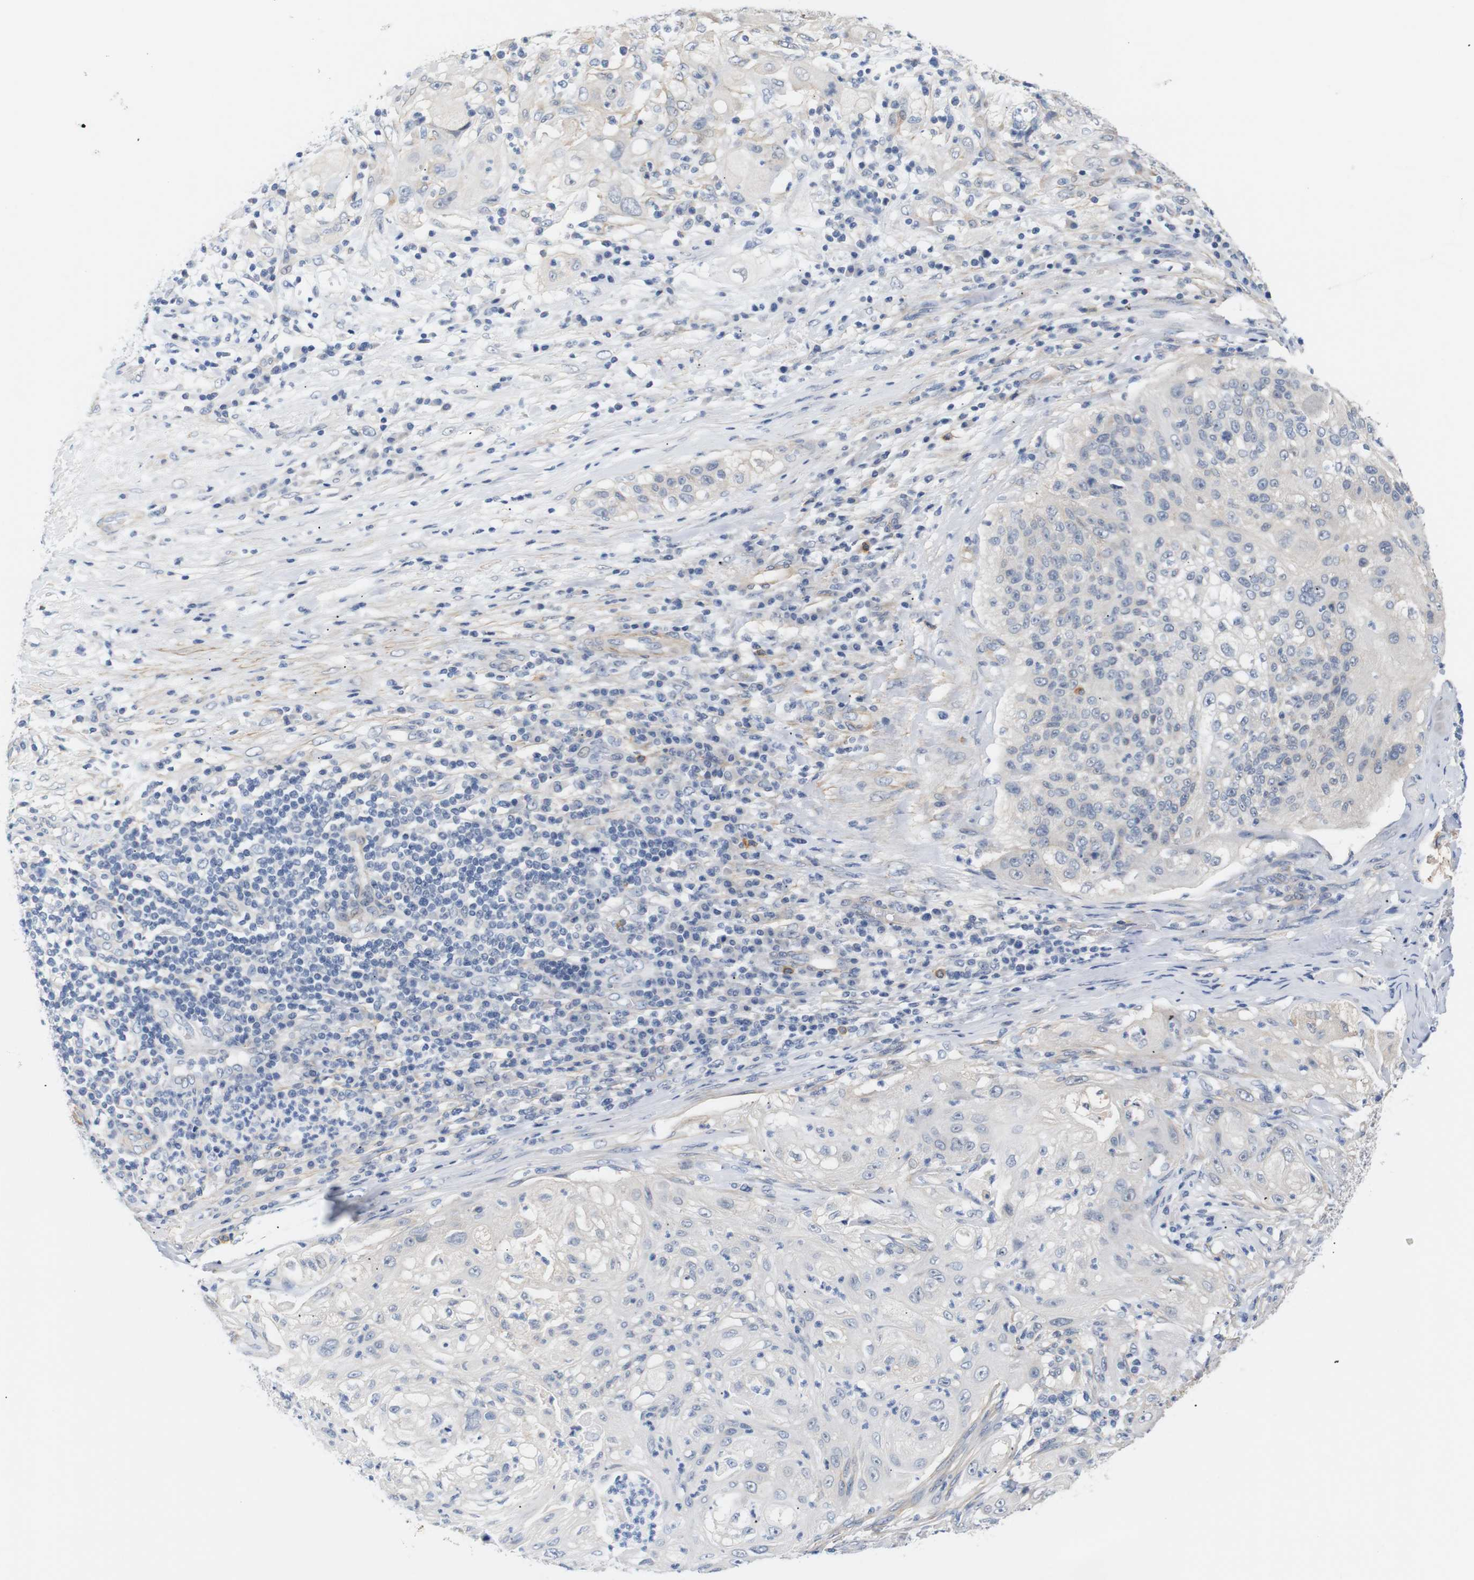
{"staining": {"intensity": "negative", "quantity": "none", "location": "none"}, "tissue": "lung cancer", "cell_type": "Tumor cells", "image_type": "cancer", "snomed": [{"axis": "morphology", "description": "Inflammation, NOS"}, {"axis": "morphology", "description": "Squamous cell carcinoma, NOS"}, {"axis": "topography", "description": "Lymph node"}, {"axis": "topography", "description": "Soft tissue"}, {"axis": "topography", "description": "Lung"}], "caption": "The photomicrograph displays no significant expression in tumor cells of squamous cell carcinoma (lung). (Brightfield microscopy of DAB immunohistochemistry (IHC) at high magnification).", "gene": "STMN3", "patient": {"sex": "male", "age": 66}}